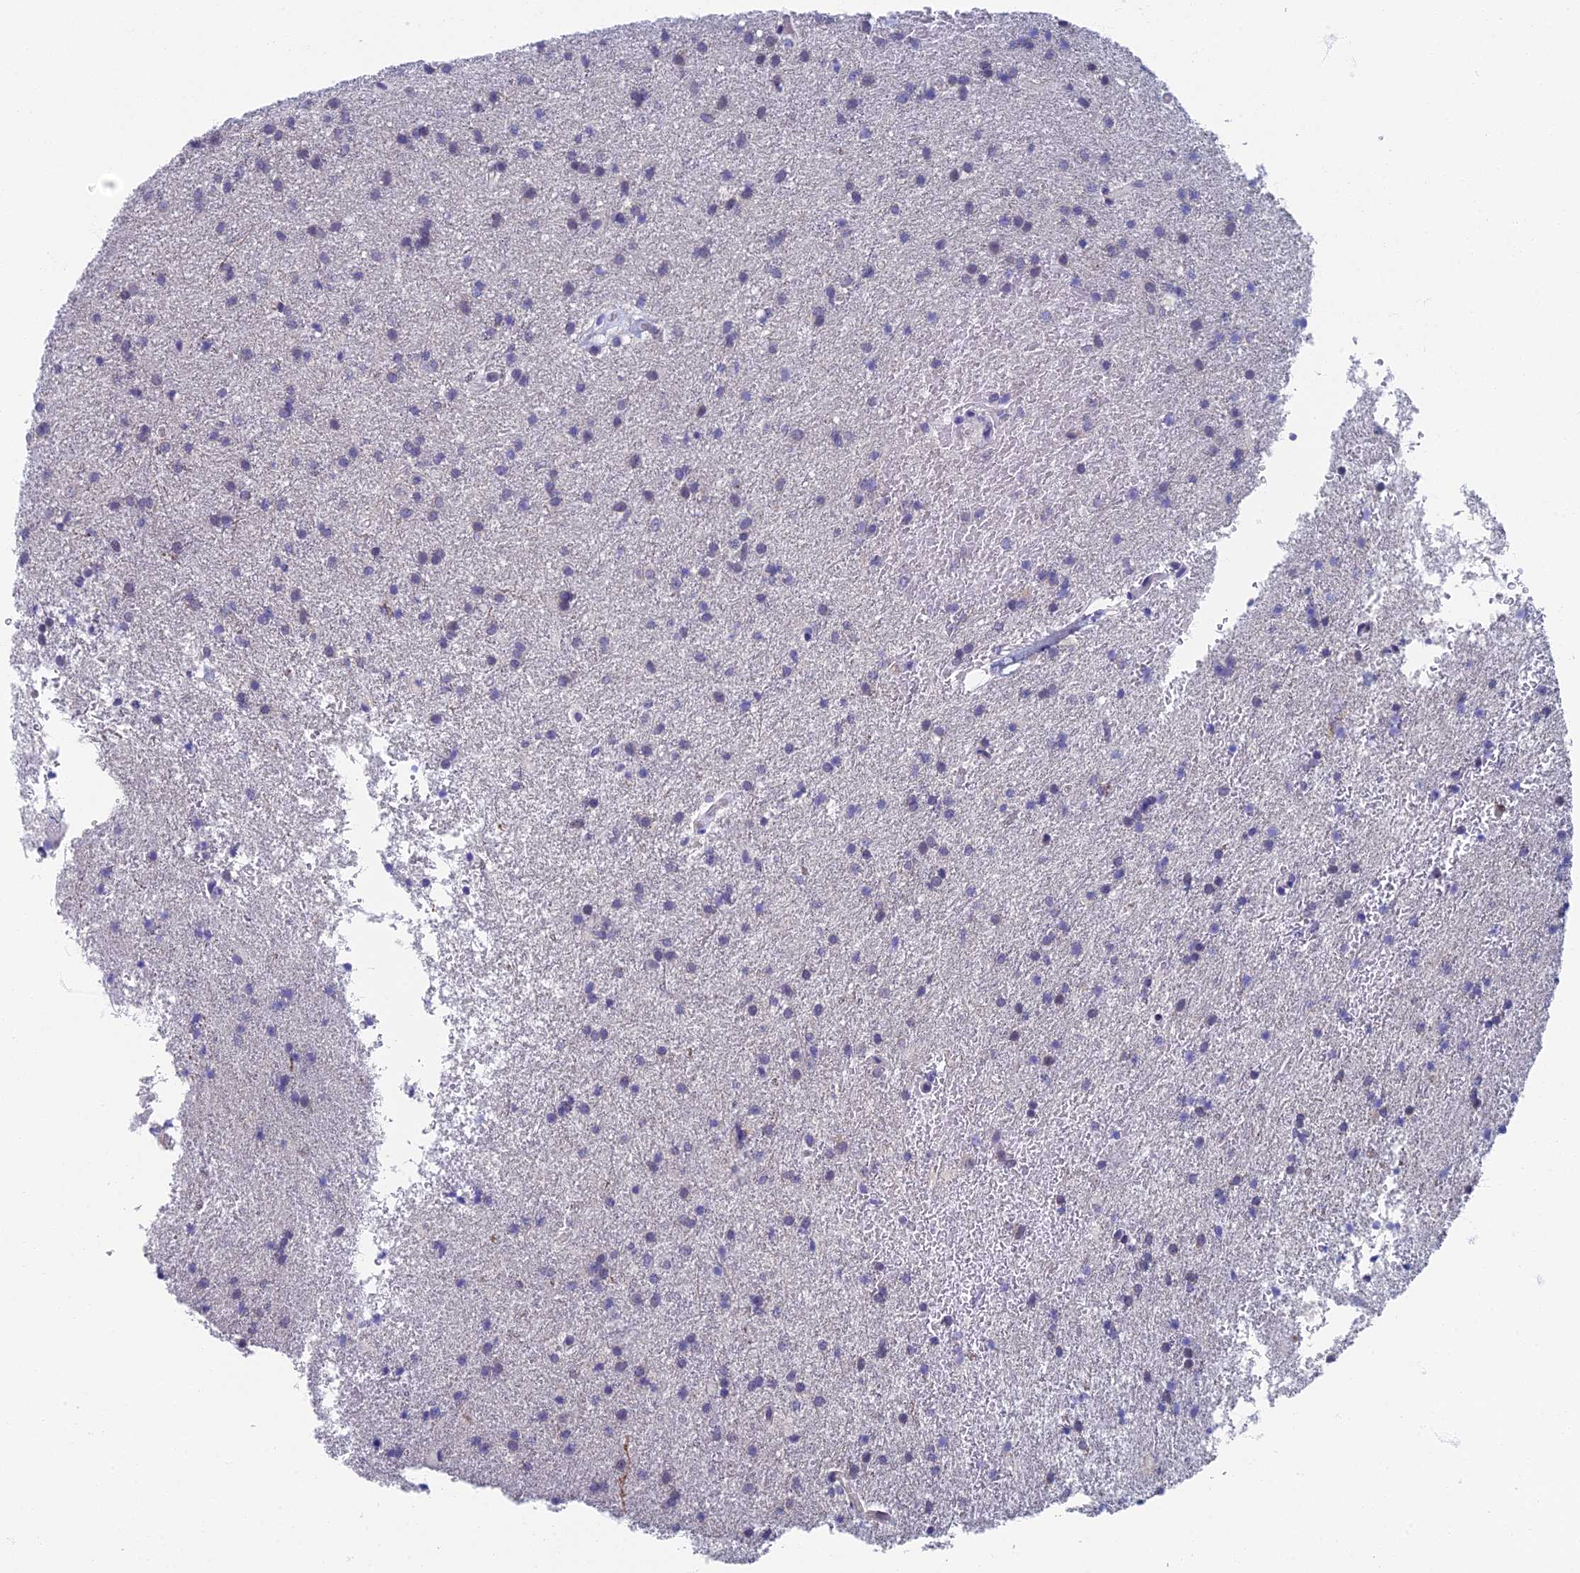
{"staining": {"intensity": "negative", "quantity": "none", "location": "none"}, "tissue": "glioma", "cell_type": "Tumor cells", "image_type": "cancer", "snomed": [{"axis": "morphology", "description": "Glioma, malignant, High grade"}, {"axis": "topography", "description": "Brain"}], "caption": "A high-resolution image shows immunohistochemistry staining of glioma, which demonstrates no significant positivity in tumor cells.", "gene": "SPIN4", "patient": {"sex": "female", "age": 50}}